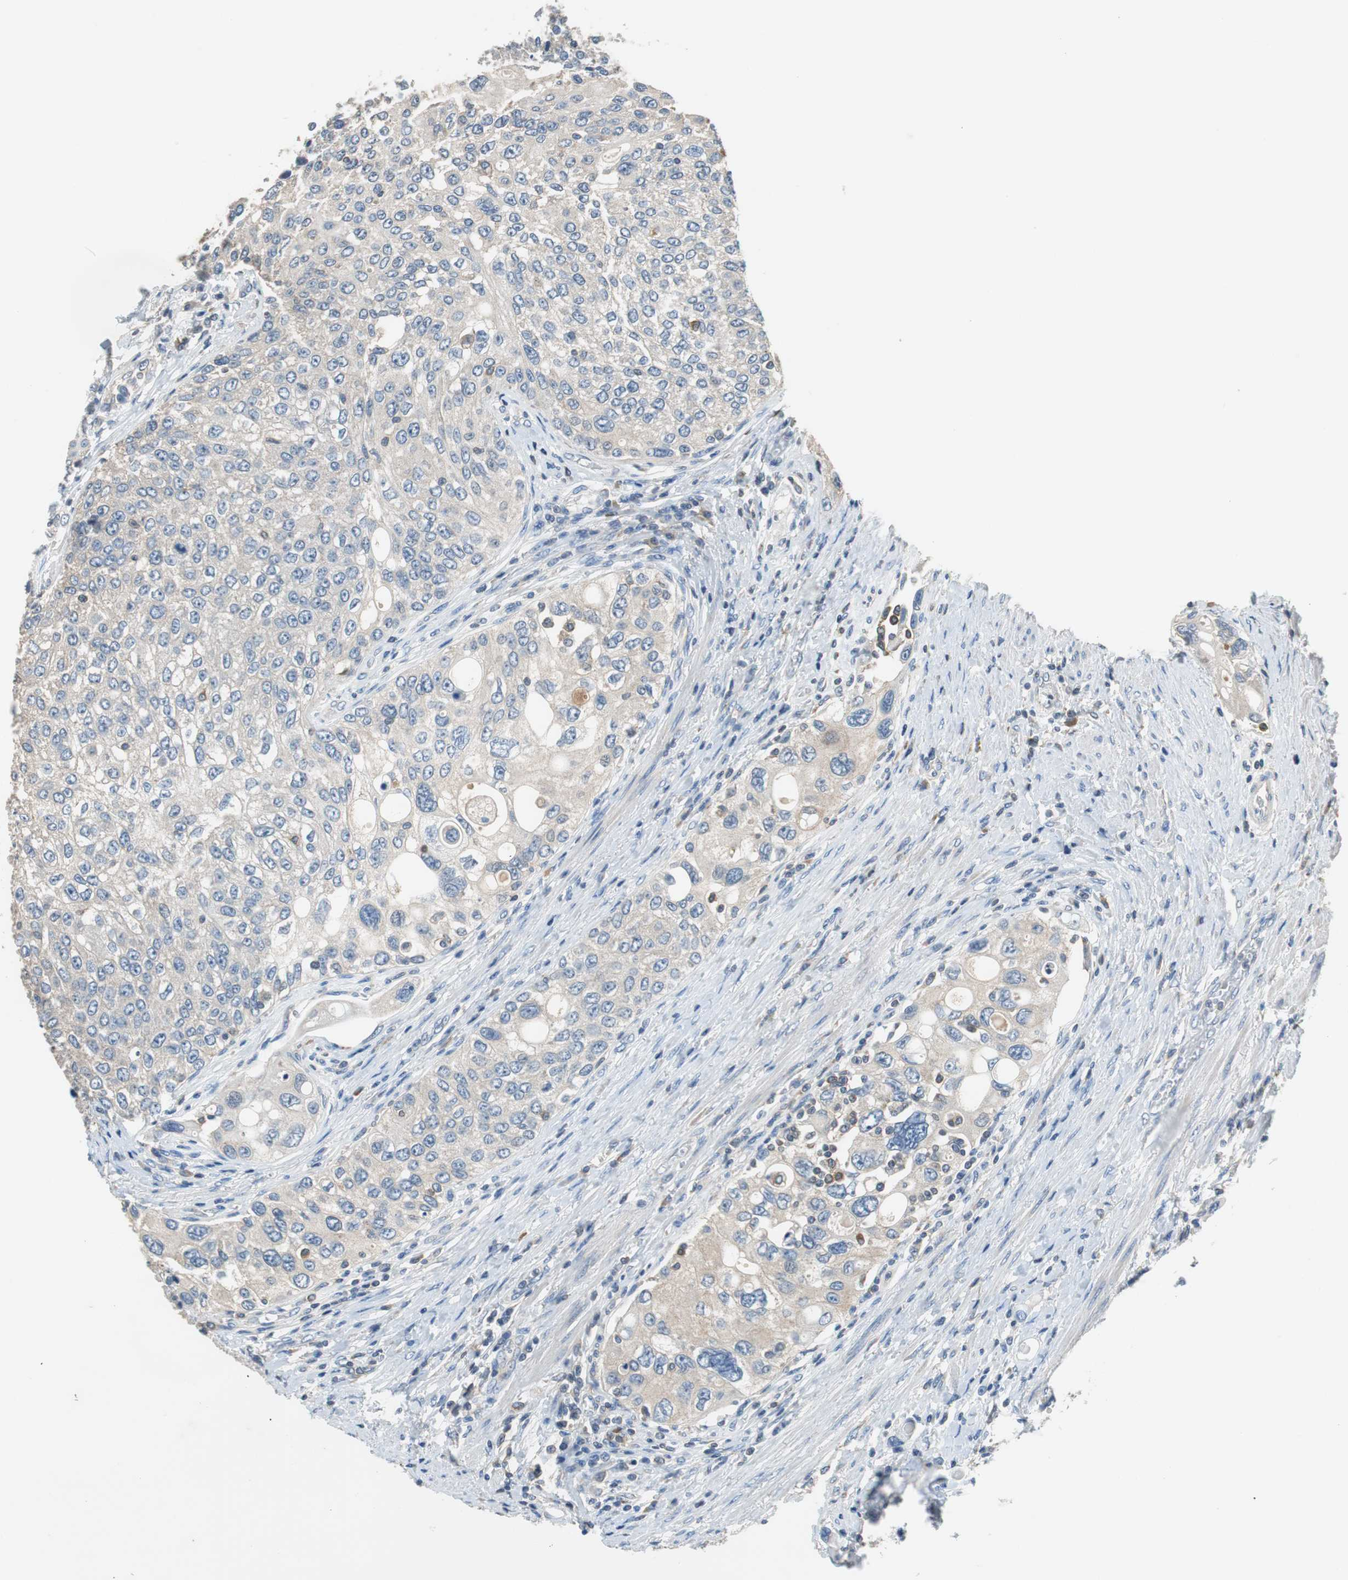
{"staining": {"intensity": "weak", "quantity": ">75%", "location": "cytoplasmic/membranous"}, "tissue": "urothelial cancer", "cell_type": "Tumor cells", "image_type": "cancer", "snomed": [{"axis": "morphology", "description": "Urothelial carcinoma, High grade"}, {"axis": "topography", "description": "Urinary bladder"}], "caption": "The photomicrograph demonstrates staining of urothelial carcinoma (high-grade), revealing weak cytoplasmic/membranous protein positivity (brown color) within tumor cells.", "gene": "PRKCA", "patient": {"sex": "female", "age": 56}}